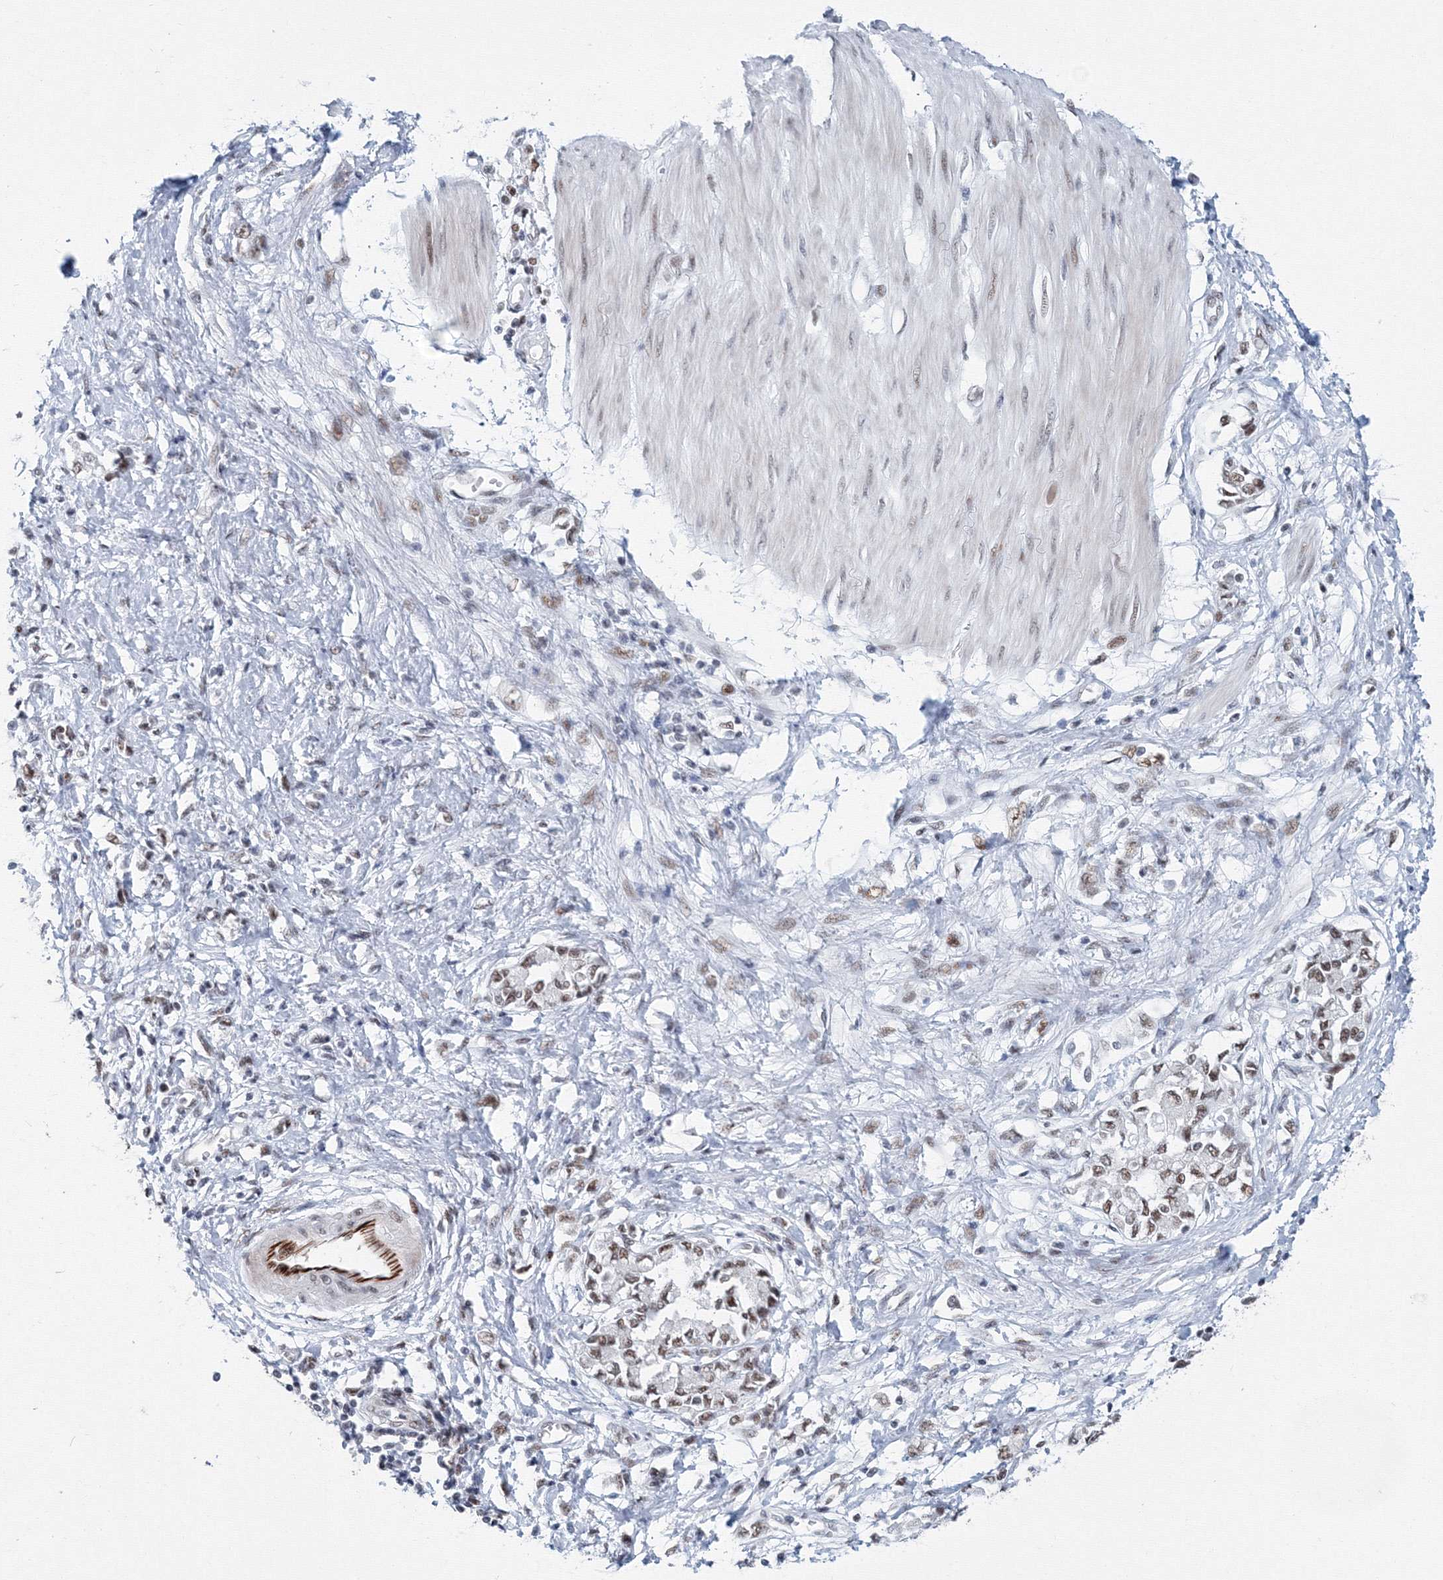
{"staining": {"intensity": "moderate", "quantity": ">75%", "location": "nuclear"}, "tissue": "stomach cancer", "cell_type": "Tumor cells", "image_type": "cancer", "snomed": [{"axis": "morphology", "description": "Adenocarcinoma, NOS"}, {"axis": "topography", "description": "Stomach"}], "caption": "A brown stain labels moderate nuclear staining of a protein in adenocarcinoma (stomach) tumor cells. (DAB = brown stain, brightfield microscopy at high magnification).", "gene": "SF3B6", "patient": {"sex": "female", "age": 76}}